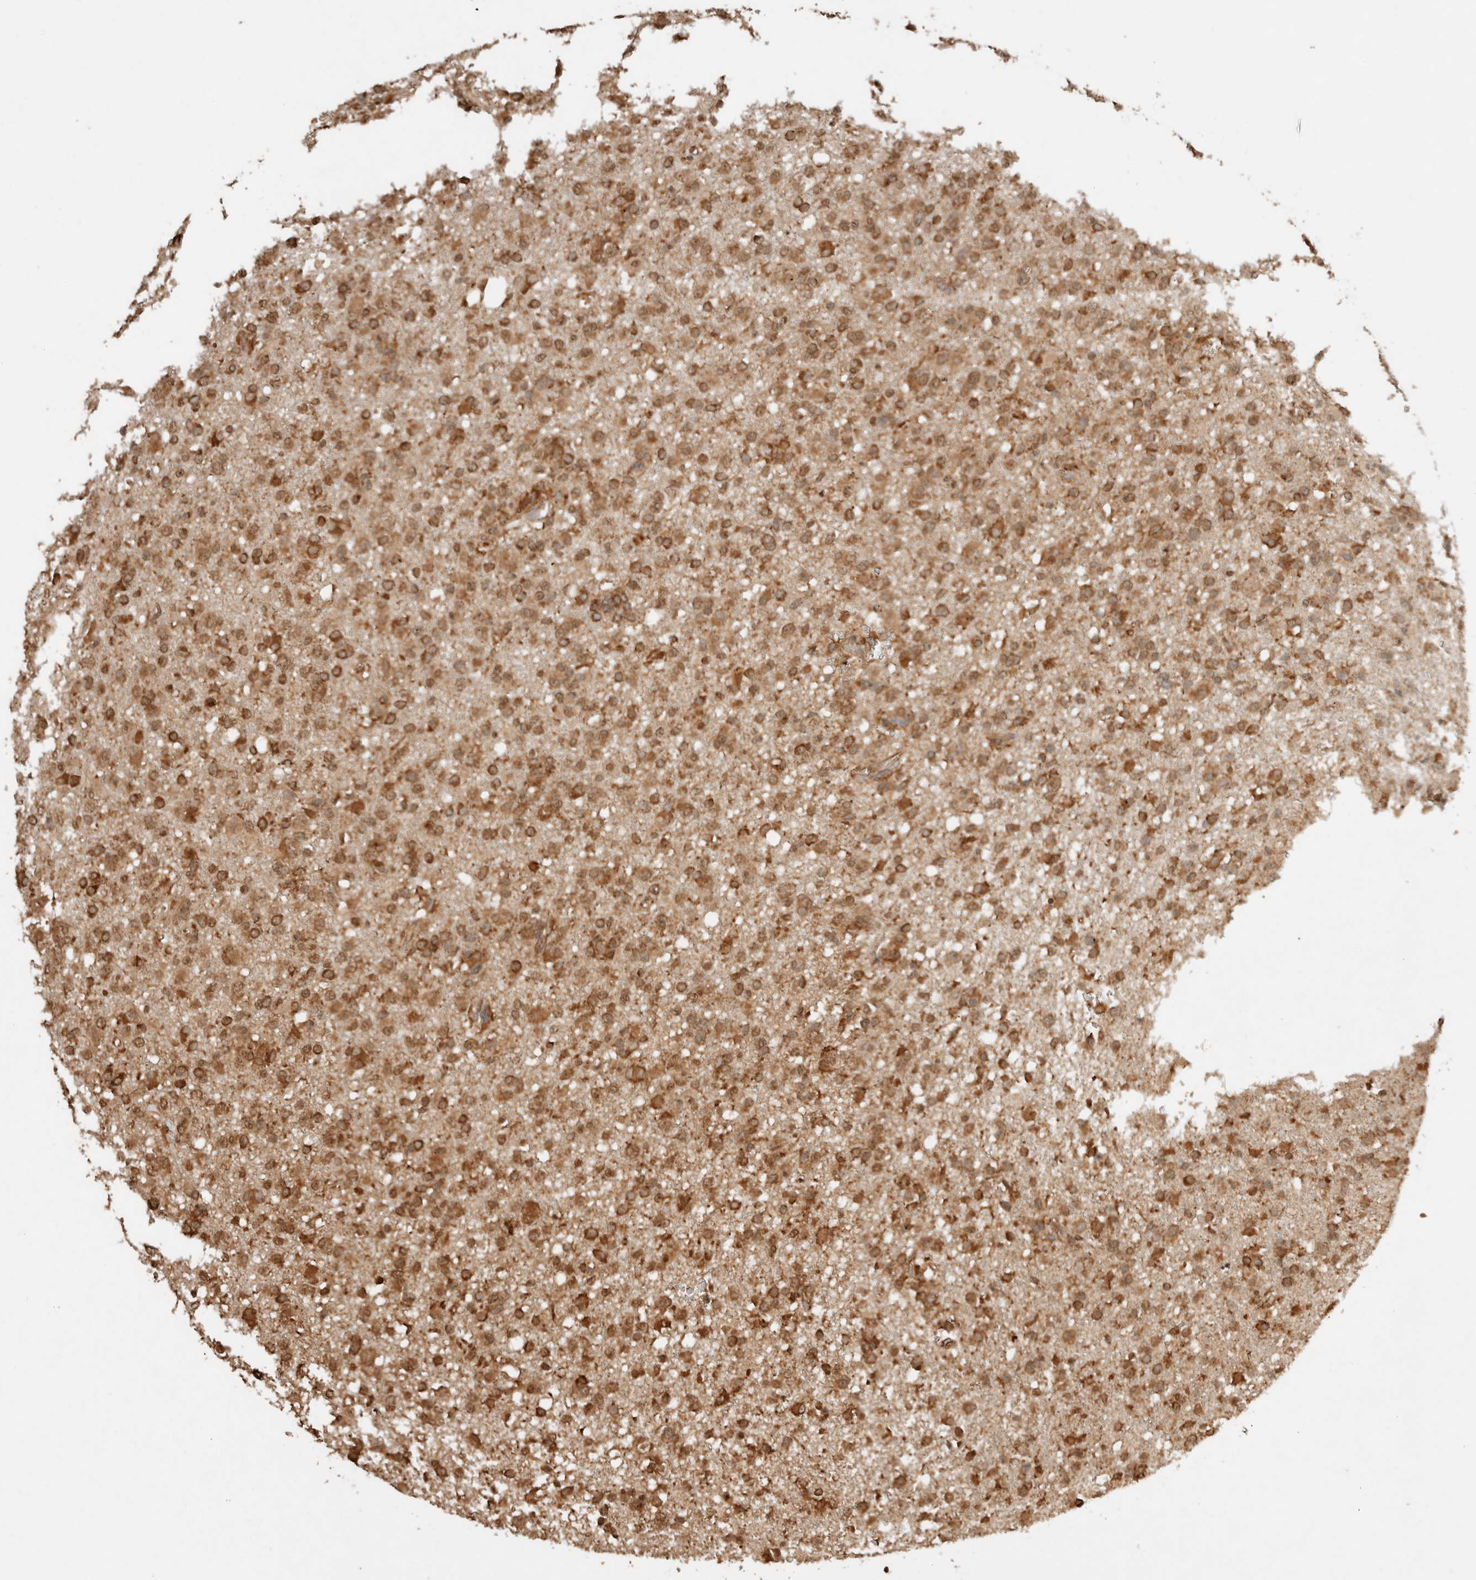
{"staining": {"intensity": "moderate", "quantity": ">75%", "location": "cytoplasmic/membranous"}, "tissue": "glioma", "cell_type": "Tumor cells", "image_type": "cancer", "snomed": [{"axis": "morphology", "description": "Glioma, malignant, High grade"}, {"axis": "topography", "description": "Brain"}], "caption": "Glioma stained with a brown dye exhibits moderate cytoplasmic/membranous positive staining in about >75% of tumor cells.", "gene": "ERAP1", "patient": {"sex": "female", "age": 57}}